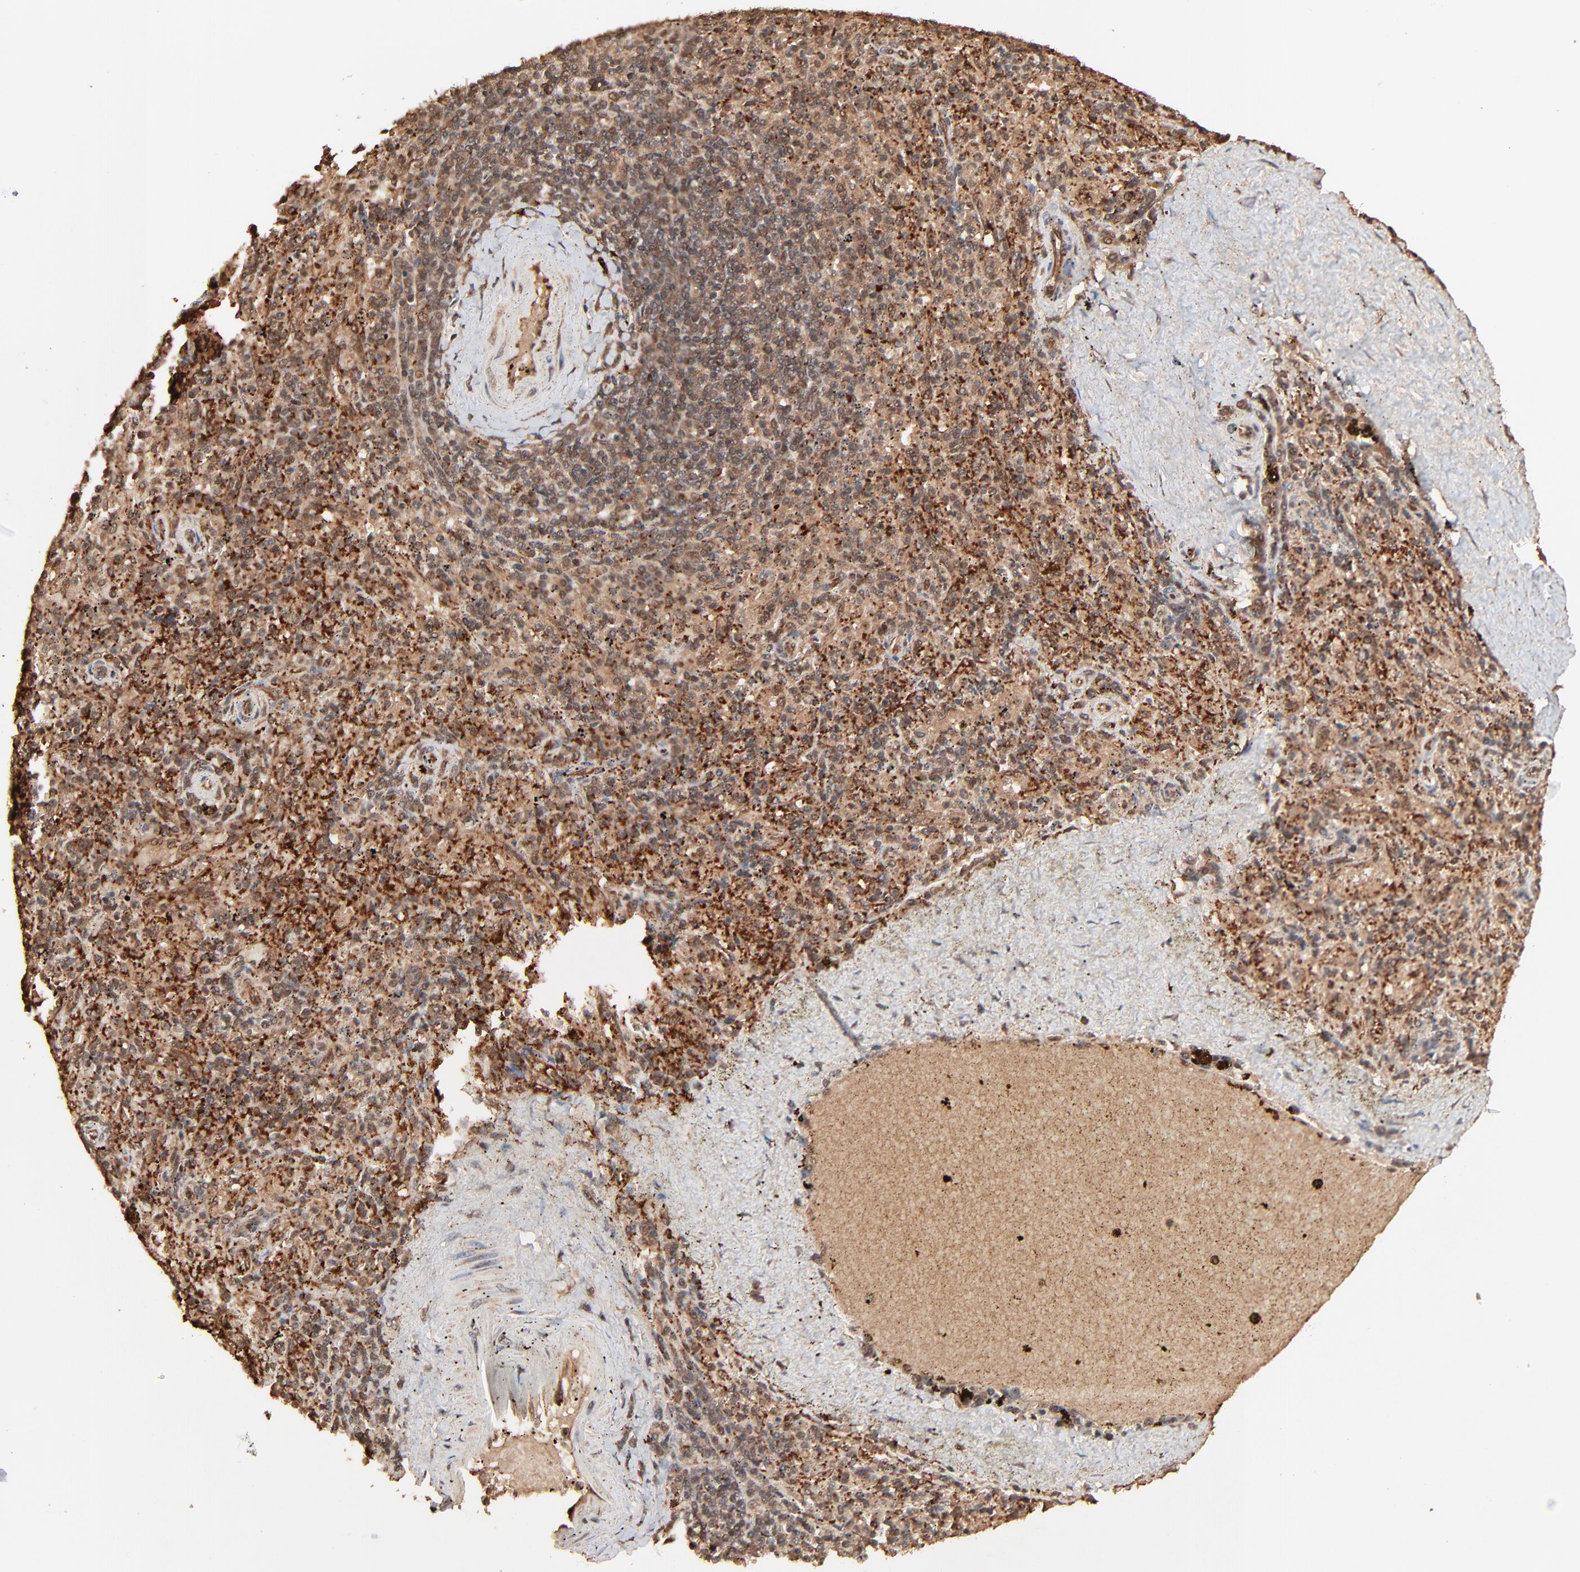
{"staining": {"intensity": "moderate", "quantity": "25%-75%", "location": "nuclear"}, "tissue": "spleen", "cell_type": "Cells in red pulp", "image_type": "normal", "snomed": [{"axis": "morphology", "description": "Normal tissue, NOS"}, {"axis": "topography", "description": "Spleen"}], "caption": "Immunohistochemistry (IHC) image of benign spleen: spleen stained using immunohistochemistry (IHC) displays medium levels of moderate protein expression localized specifically in the nuclear of cells in red pulp, appearing as a nuclear brown color.", "gene": "FAM227A", "patient": {"sex": "female", "age": 43}}